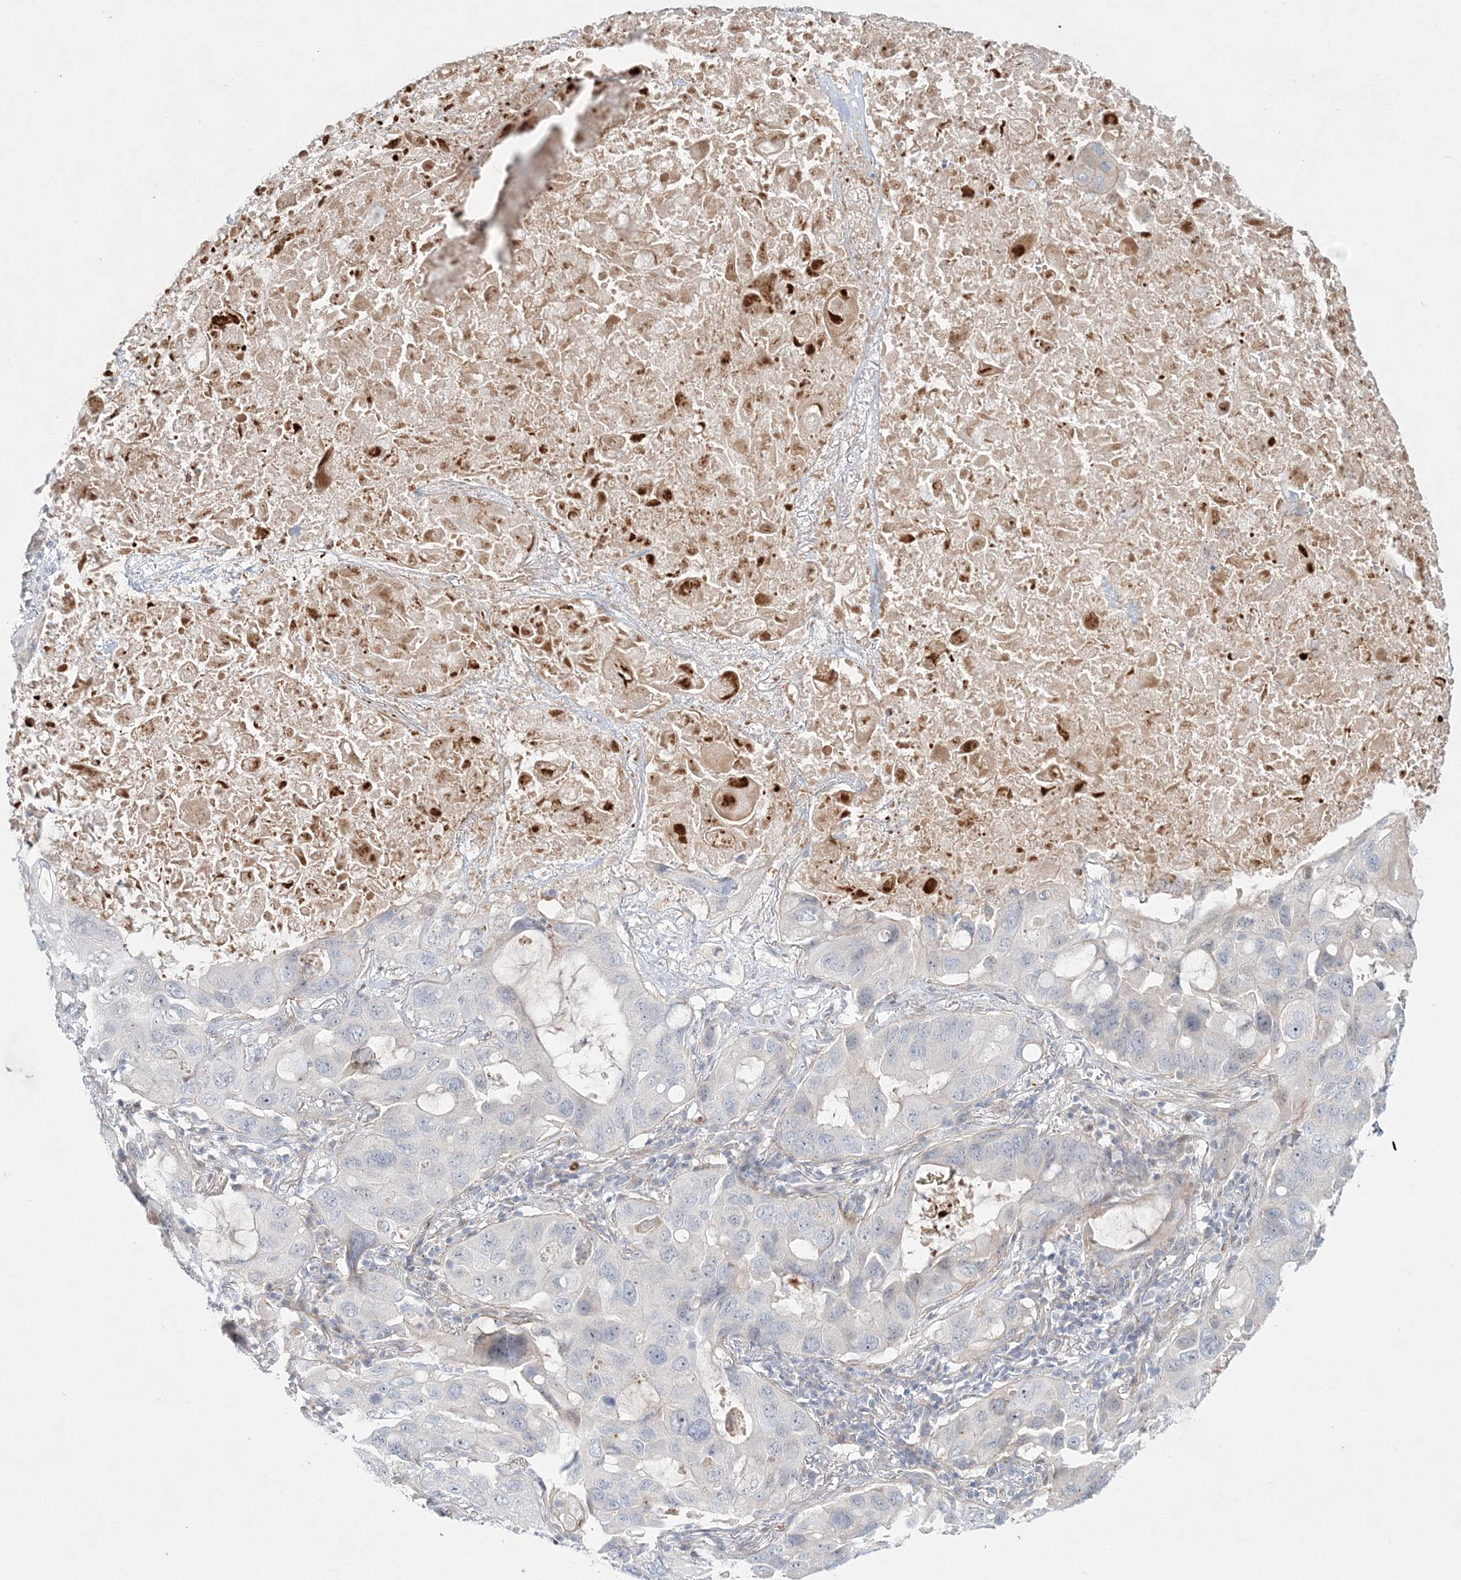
{"staining": {"intensity": "negative", "quantity": "none", "location": "none"}, "tissue": "lung cancer", "cell_type": "Tumor cells", "image_type": "cancer", "snomed": [{"axis": "morphology", "description": "Squamous cell carcinoma, NOS"}, {"axis": "topography", "description": "Lung"}], "caption": "Image shows no significant protein expression in tumor cells of squamous cell carcinoma (lung).", "gene": "DNAH5", "patient": {"sex": "female", "age": 73}}